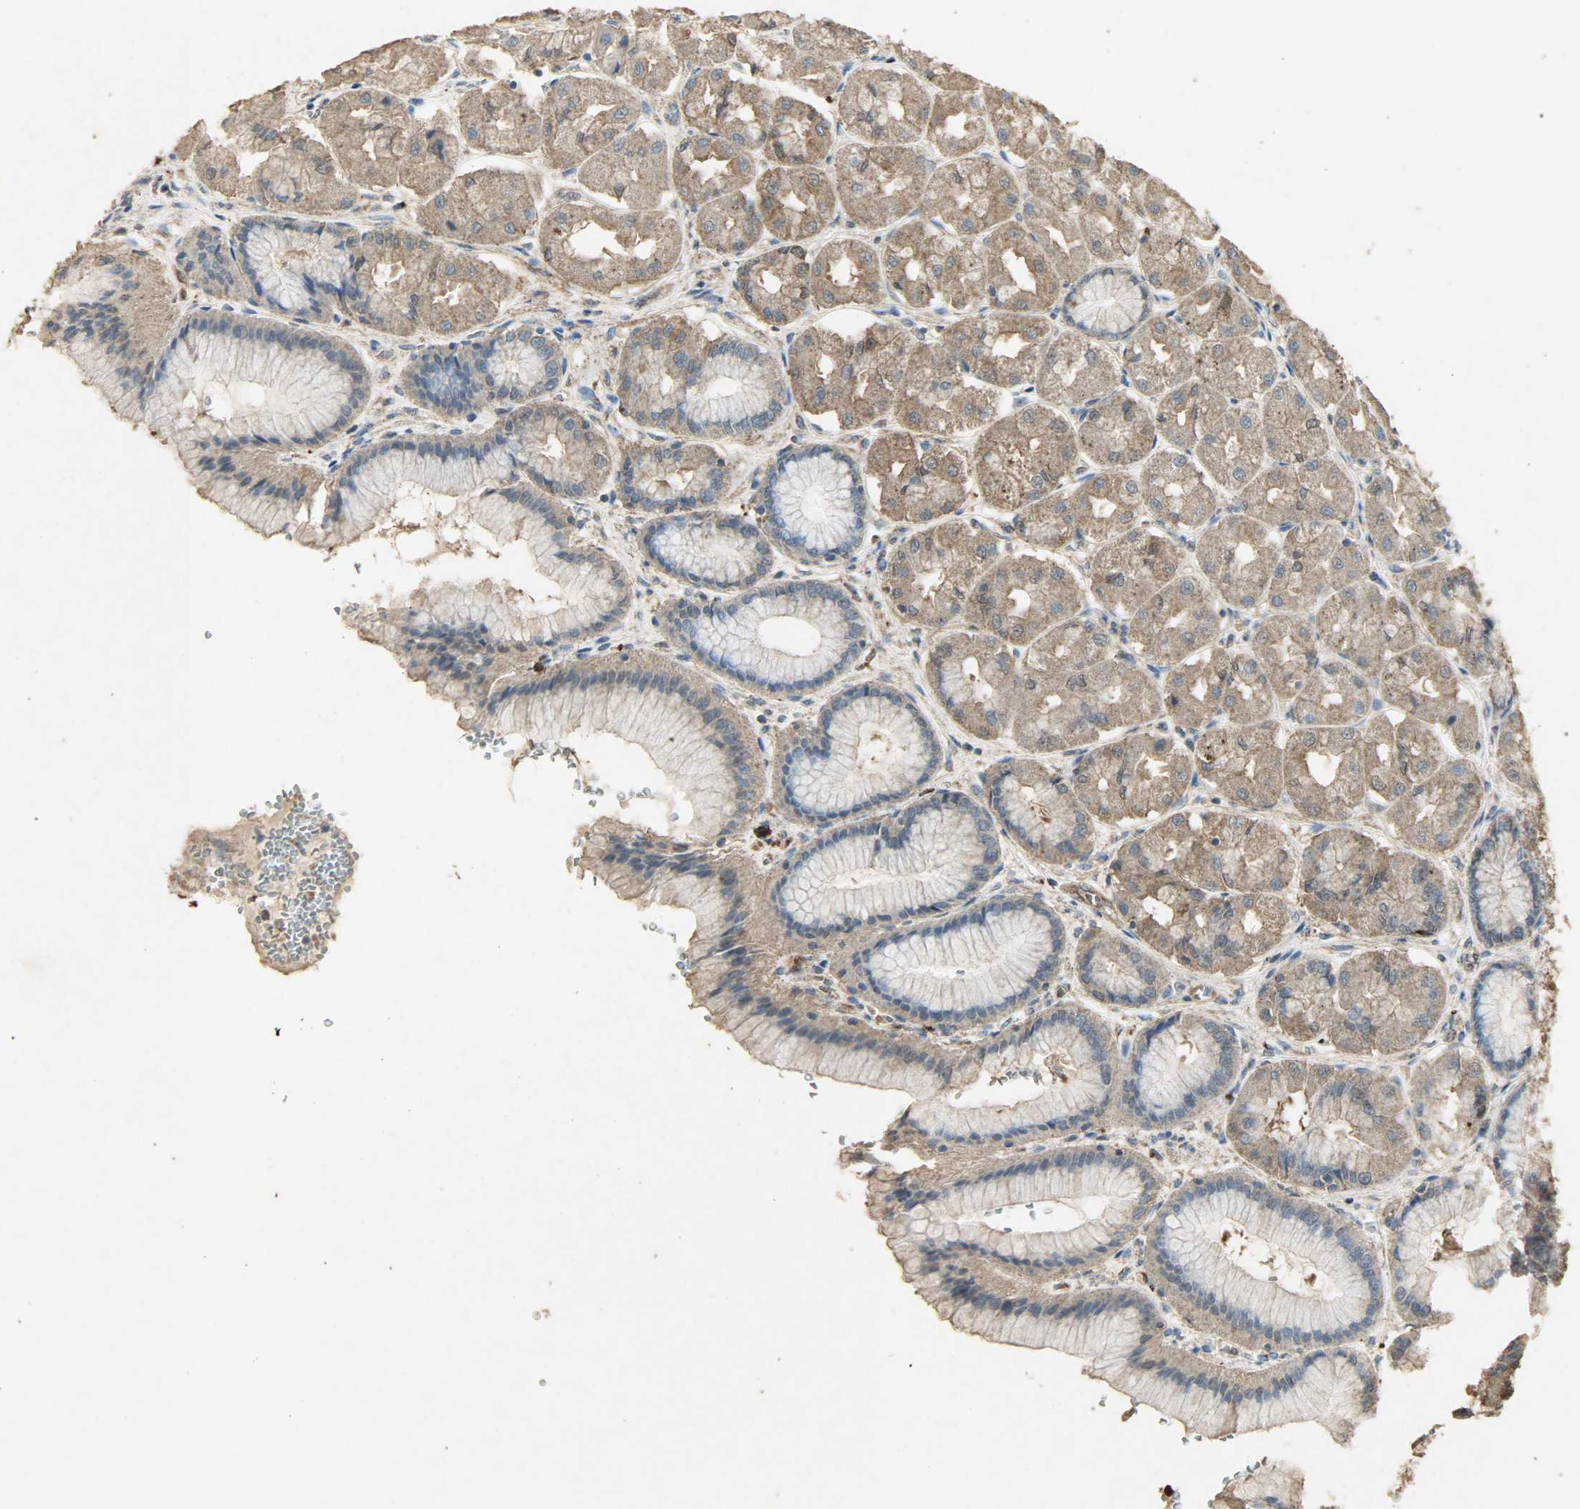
{"staining": {"intensity": "moderate", "quantity": "25%-75%", "location": "cytoplasmic/membranous"}, "tissue": "stomach", "cell_type": "Glandular cells", "image_type": "normal", "snomed": [{"axis": "morphology", "description": "Normal tissue, NOS"}, {"axis": "morphology", "description": "Adenocarcinoma, NOS"}, {"axis": "topography", "description": "Stomach"}, {"axis": "topography", "description": "Stomach, lower"}], "caption": "A high-resolution micrograph shows immunohistochemistry (IHC) staining of normal stomach, which shows moderate cytoplasmic/membranous staining in about 25%-75% of glandular cells.", "gene": "ASB9", "patient": {"sex": "female", "age": 65}}